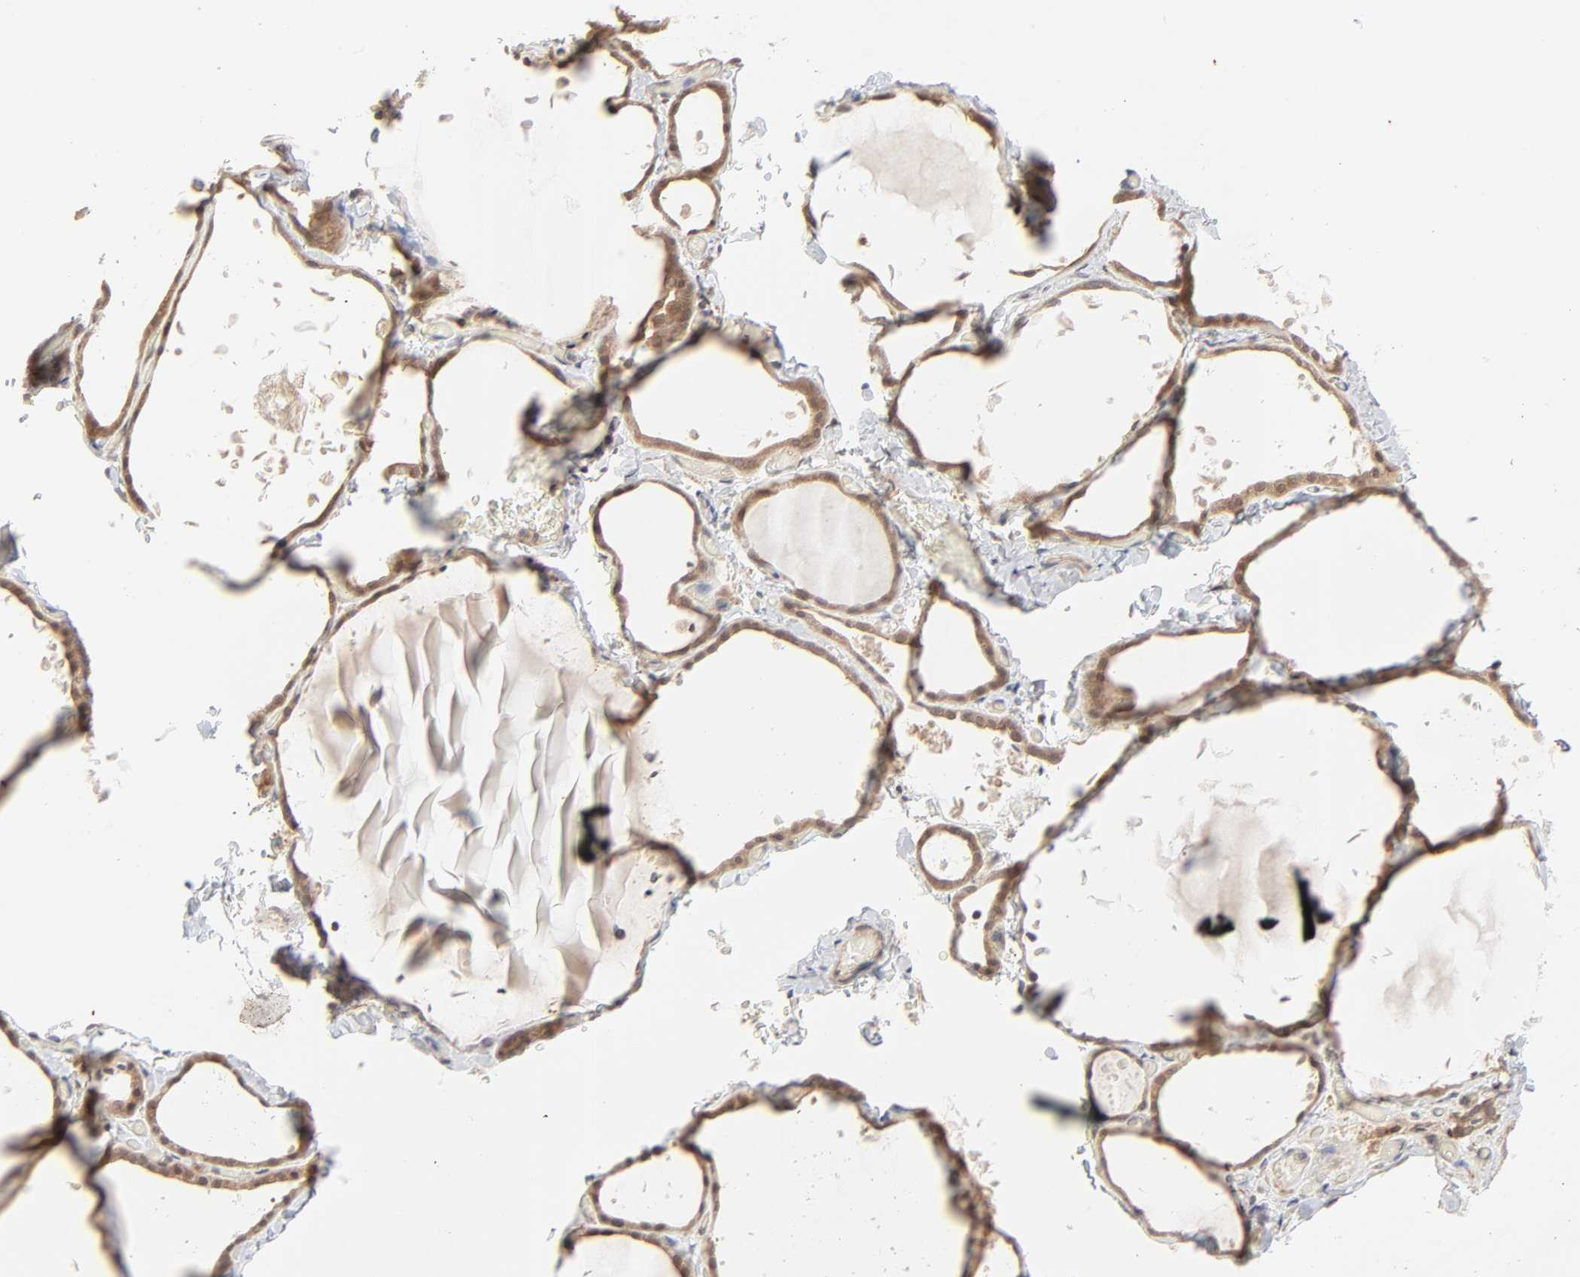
{"staining": {"intensity": "moderate", "quantity": ">75%", "location": "cytoplasmic/membranous"}, "tissue": "thyroid gland", "cell_type": "Glandular cells", "image_type": "normal", "snomed": [{"axis": "morphology", "description": "Normal tissue, NOS"}, {"axis": "topography", "description": "Thyroid gland"}], "caption": "Immunohistochemistry of benign human thyroid gland reveals medium levels of moderate cytoplasmic/membranous expression in approximately >75% of glandular cells.", "gene": "SCFD1", "patient": {"sex": "female", "age": 22}}